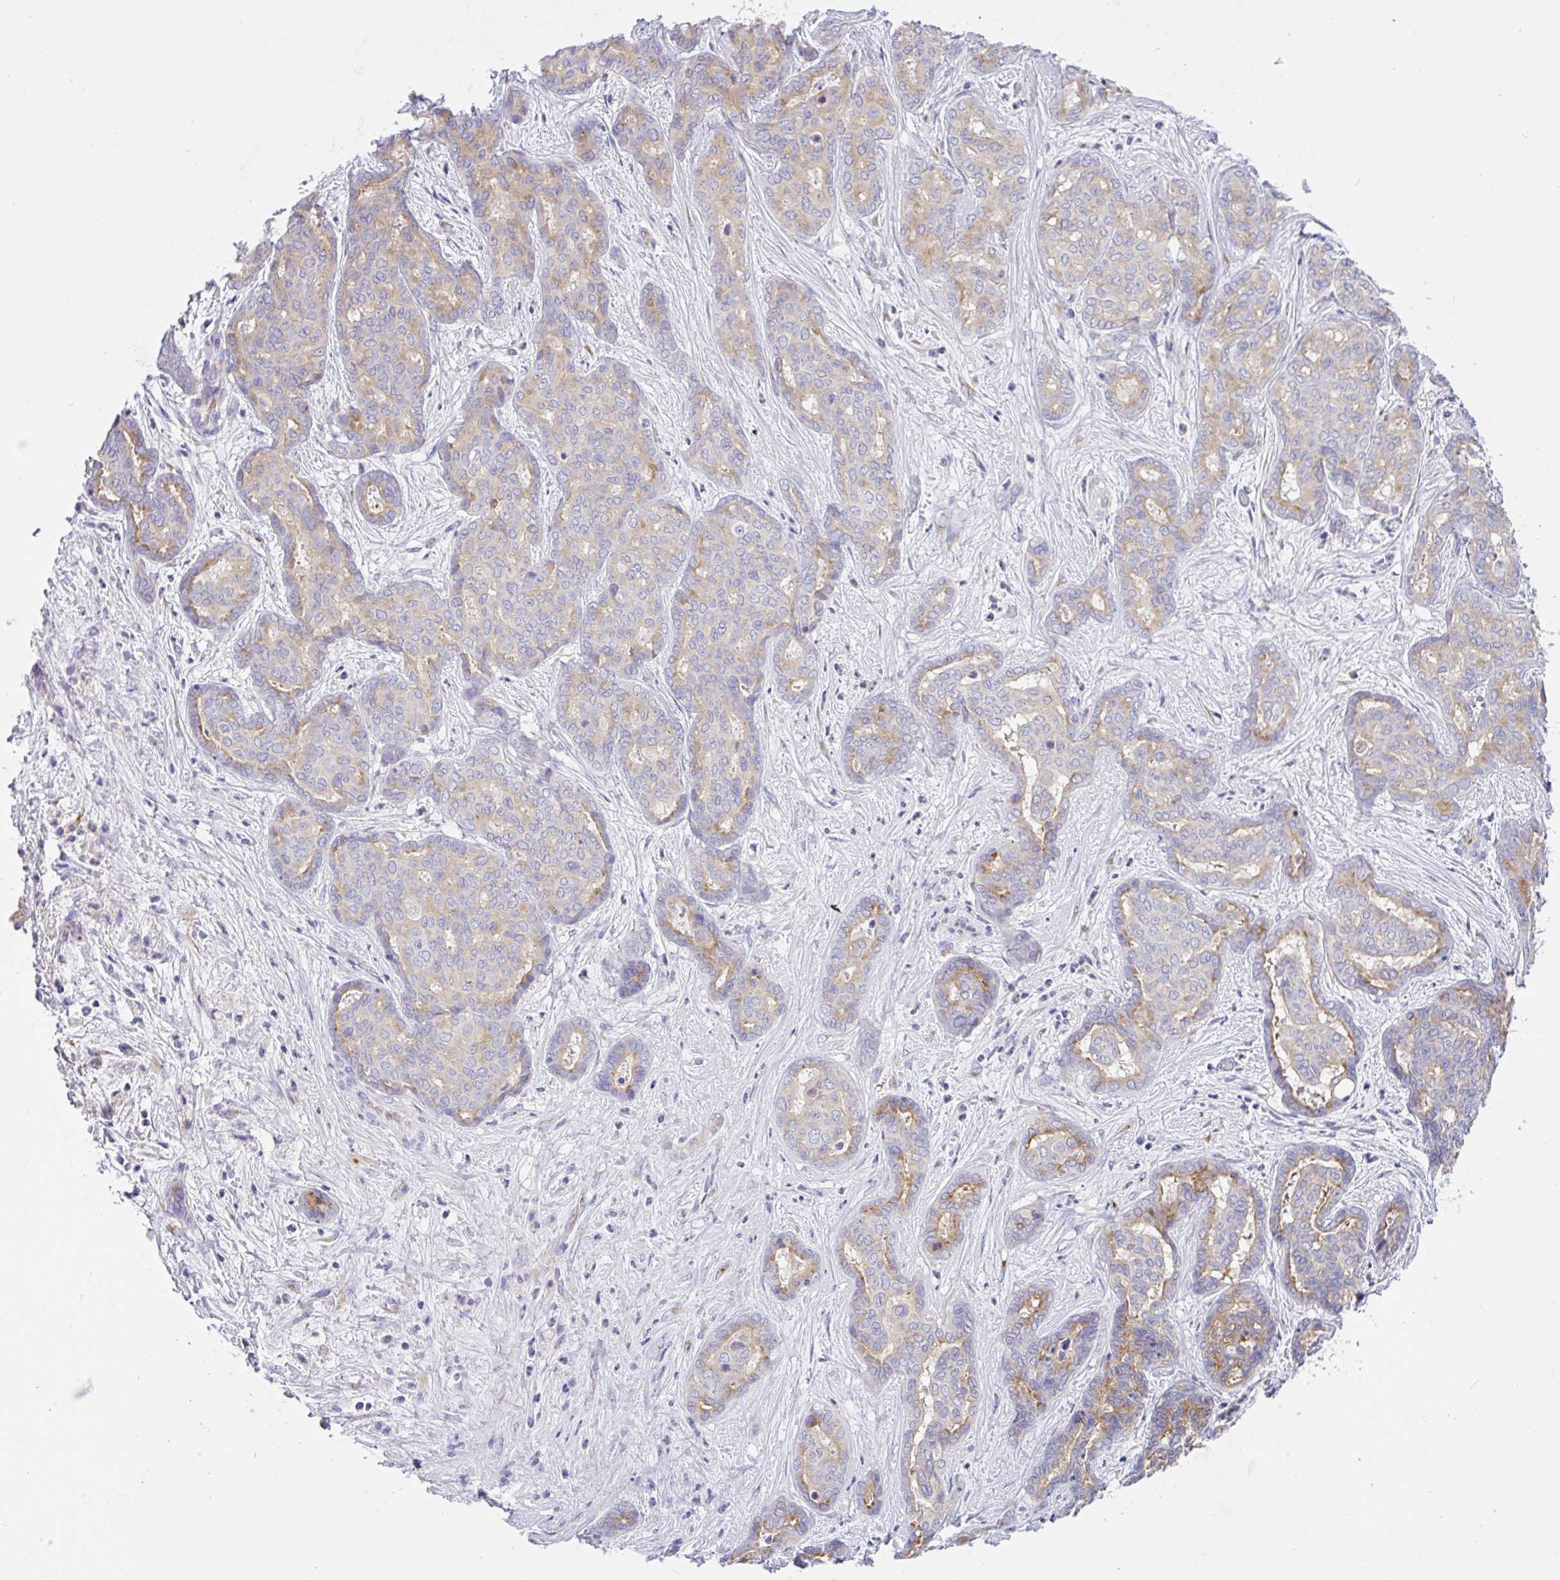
{"staining": {"intensity": "moderate", "quantity": "25%-75%", "location": "cytoplasmic/membranous"}, "tissue": "liver cancer", "cell_type": "Tumor cells", "image_type": "cancer", "snomed": [{"axis": "morphology", "description": "Cholangiocarcinoma"}, {"axis": "topography", "description": "Liver"}], "caption": "An image showing moderate cytoplasmic/membranous expression in about 25%-75% of tumor cells in liver cancer (cholangiocarcinoma), as visualized by brown immunohistochemical staining.", "gene": "FAM177A1", "patient": {"sex": "female", "age": 64}}